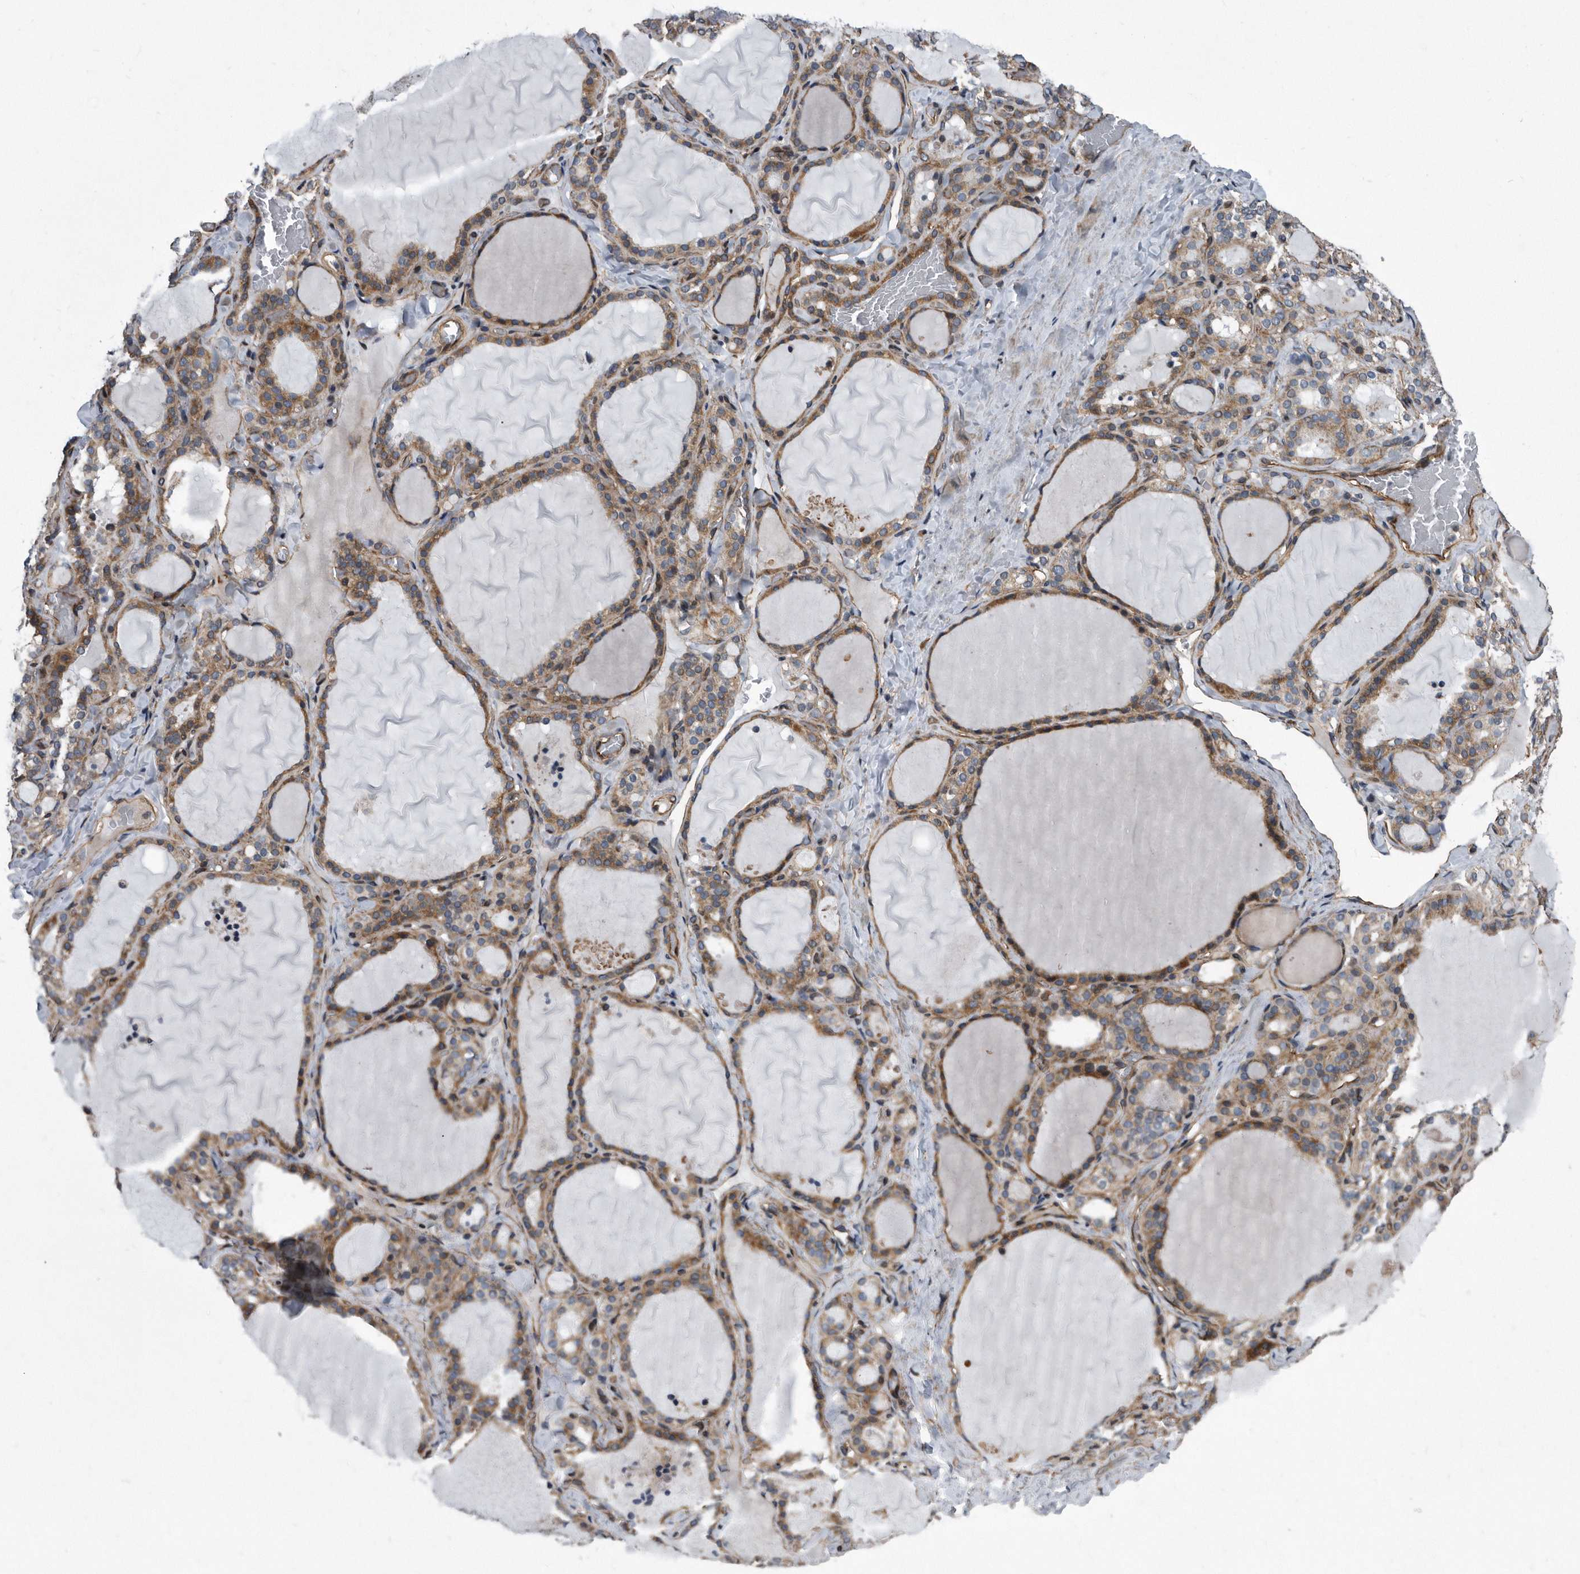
{"staining": {"intensity": "moderate", "quantity": ">75%", "location": "cytoplasmic/membranous"}, "tissue": "thyroid gland", "cell_type": "Glandular cells", "image_type": "normal", "snomed": [{"axis": "morphology", "description": "Normal tissue, NOS"}, {"axis": "topography", "description": "Thyroid gland"}], "caption": "Protein expression analysis of benign human thyroid gland reveals moderate cytoplasmic/membranous positivity in approximately >75% of glandular cells. (Stains: DAB (3,3'-diaminobenzidine) in brown, nuclei in blue, Microscopy: brightfield microscopy at high magnification).", "gene": "ARMCX1", "patient": {"sex": "female", "age": 22}}